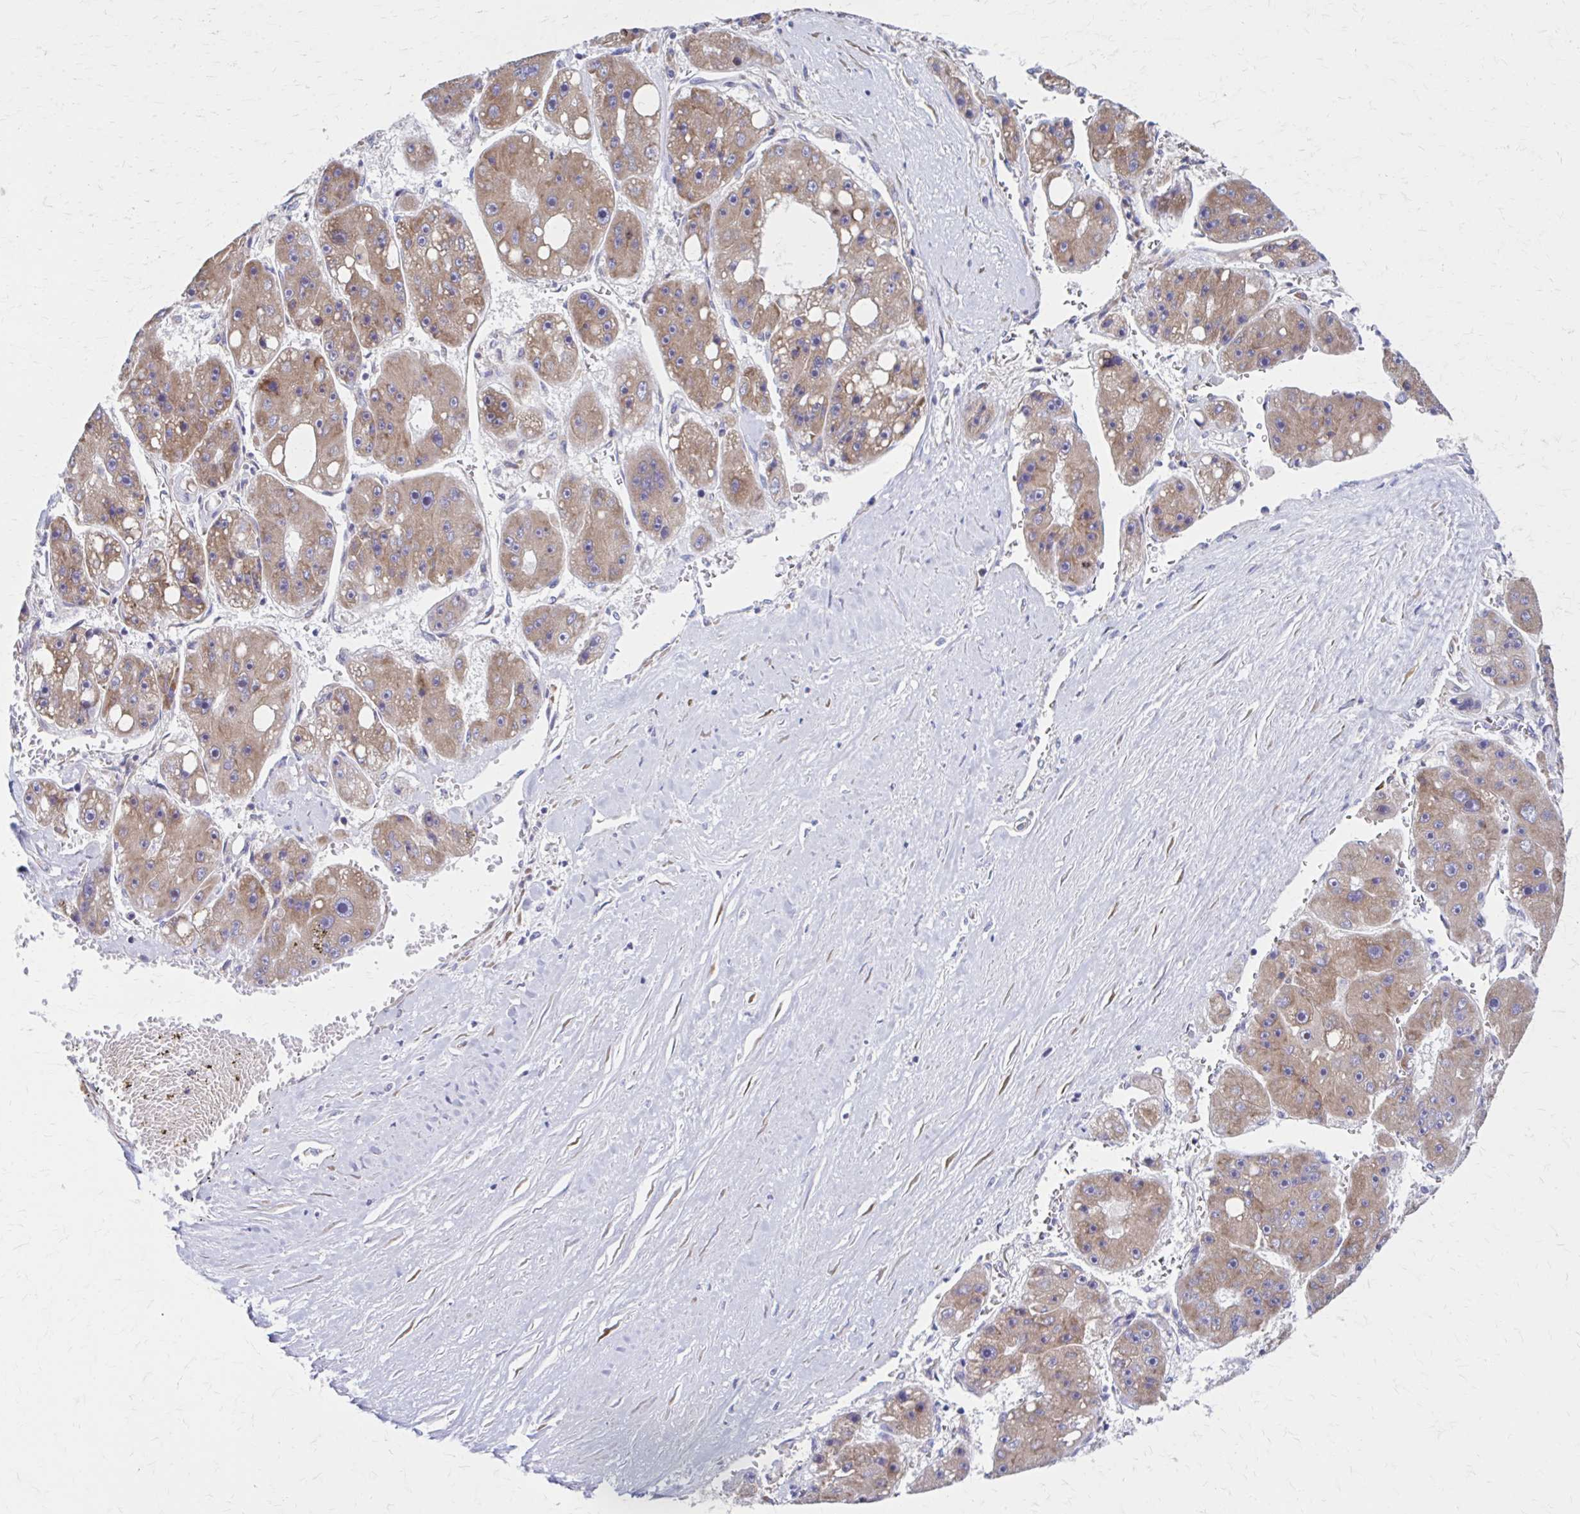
{"staining": {"intensity": "moderate", "quantity": ">75%", "location": "cytoplasmic/membranous"}, "tissue": "liver cancer", "cell_type": "Tumor cells", "image_type": "cancer", "snomed": [{"axis": "morphology", "description": "Carcinoma, Hepatocellular, NOS"}, {"axis": "topography", "description": "Liver"}], "caption": "Human hepatocellular carcinoma (liver) stained with a brown dye reveals moderate cytoplasmic/membranous positive expression in approximately >75% of tumor cells.", "gene": "RPL27A", "patient": {"sex": "female", "age": 61}}